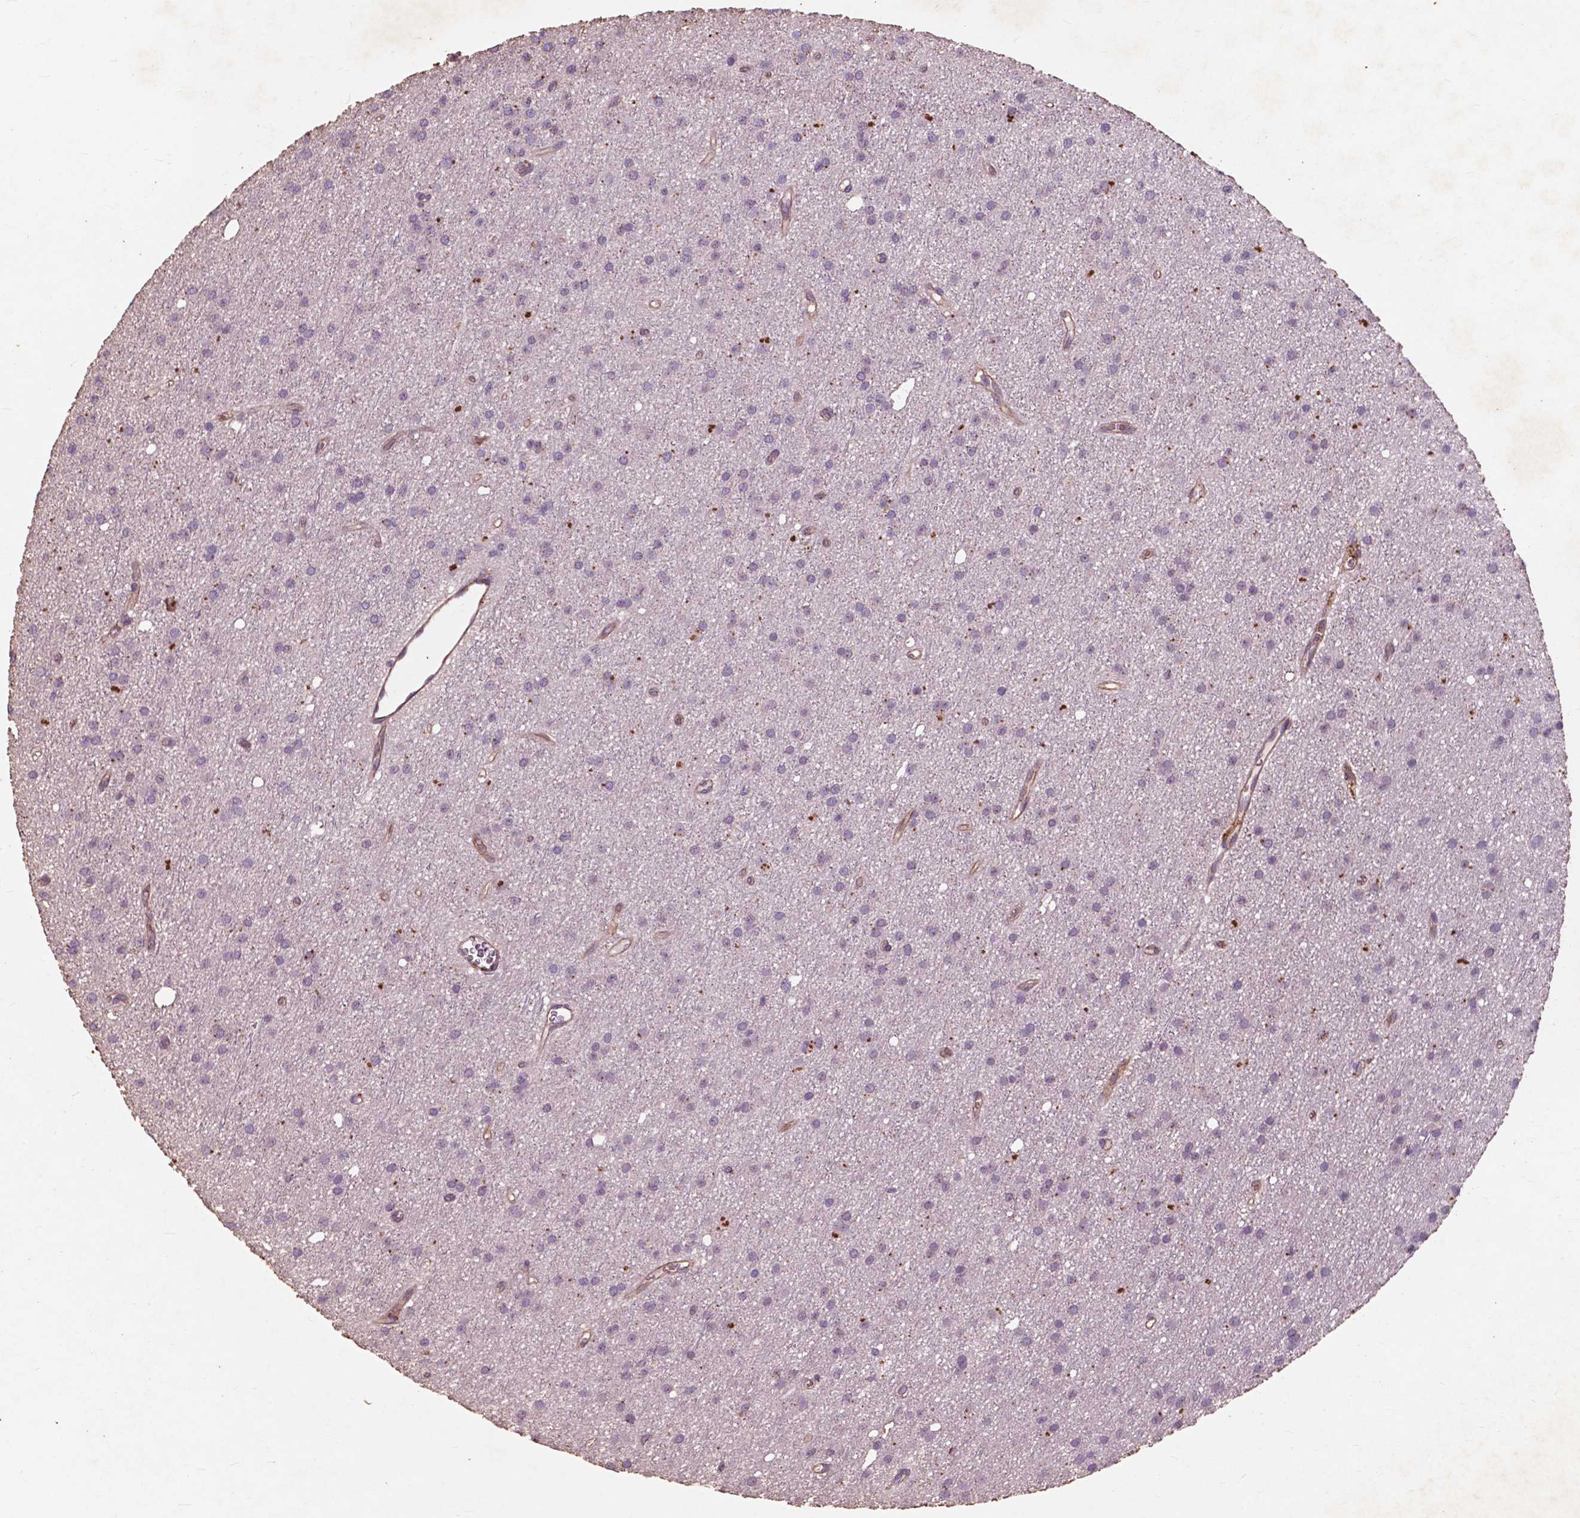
{"staining": {"intensity": "negative", "quantity": "none", "location": "none"}, "tissue": "glioma", "cell_type": "Tumor cells", "image_type": "cancer", "snomed": [{"axis": "morphology", "description": "Glioma, malignant, Low grade"}, {"axis": "topography", "description": "Brain"}], "caption": "High magnification brightfield microscopy of low-grade glioma (malignant) stained with DAB (3,3'-diaminobenzidine) (brown) and counterstained with hematoxylin (blue): tumor cells show no significant expression.", "gene": "RFPL4B", "patient": {"sex": "male", "age": 27}}